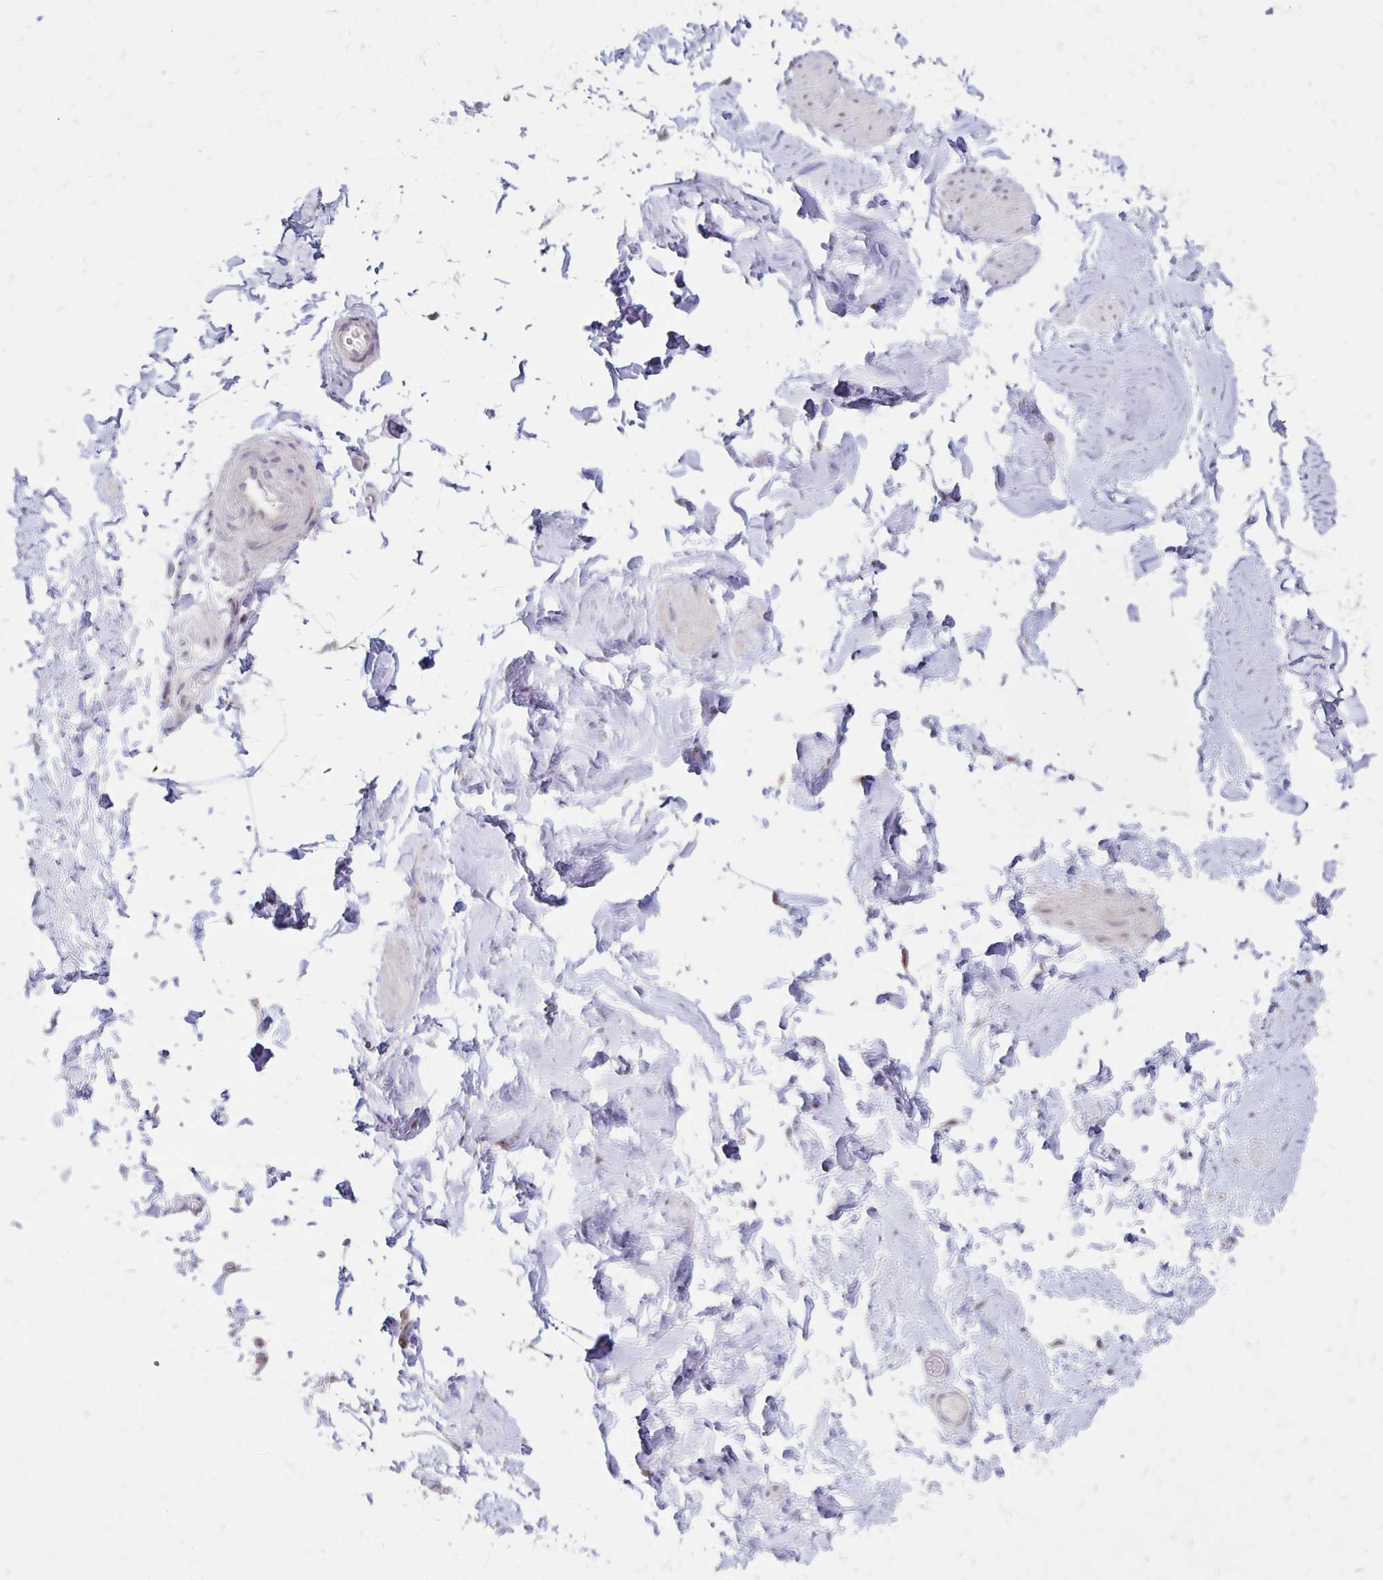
{"staining": {"intensity": "negative", "quantity": "none", "location": "none"}, "tissue": "adipose tissue", "cell_type": "Adipocytes", "image_type": "normal", "snomed": [{"axis": "morphology", "description": "Normal tissue, NOS"}, {"axis": "topography", "description": "Epididymis, spermatic cord, NOS"}, {"axis": "topography", "description": "Epididymis"}, {"axis": "topography", "description": "Peripheral nerve tissue"}], "caption": "The immunohistochemistry (IHC) micrograph has no significant positivity in adipocytes of adipose tissue. Nuclei are stained in blue.", "gene": "DAGLA", "patient": {"sex": "male", "age": 29}}